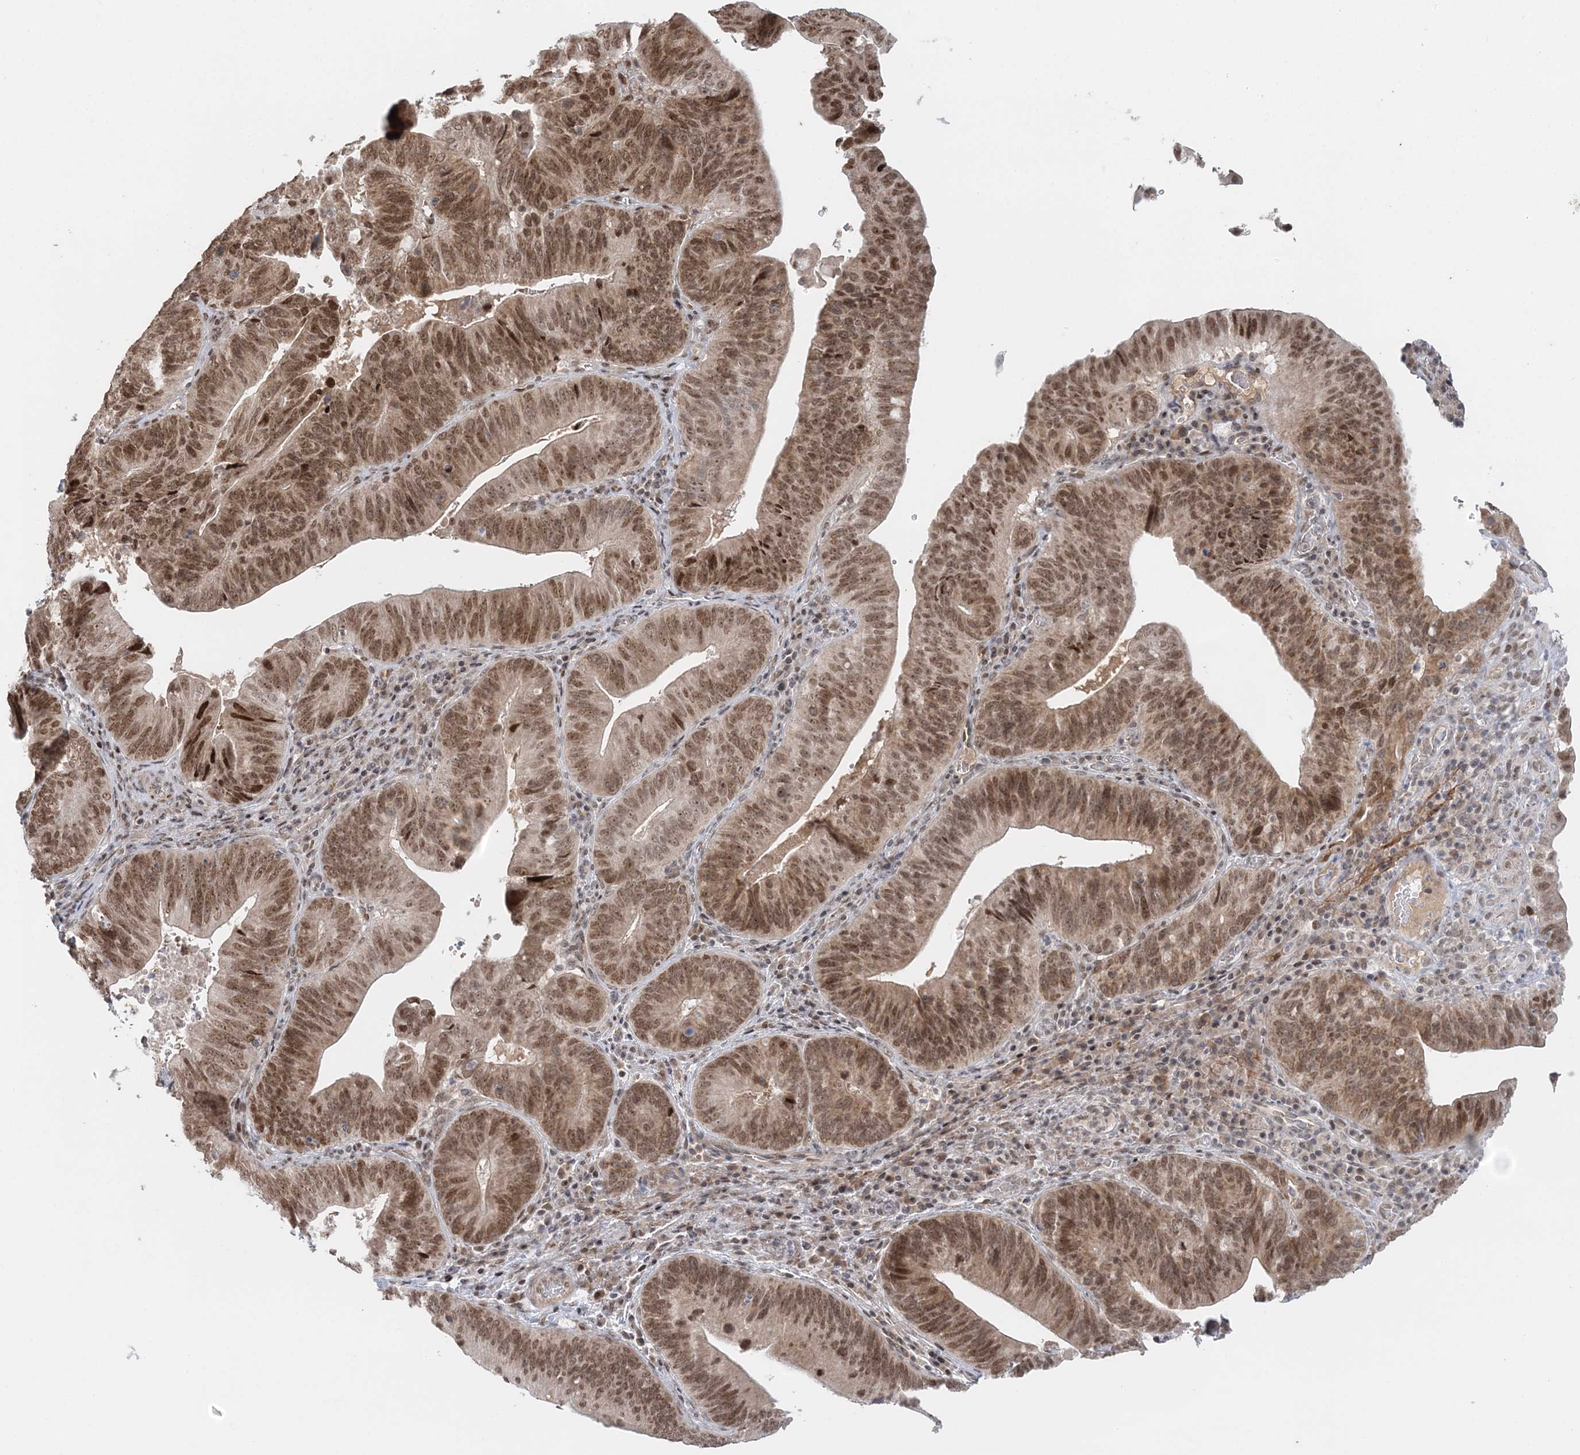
{"staining": {"intensity": "moderate", "quantity": ">75%", "location": "nuclear"}, "tissue": "pancreatic cancer", "cell_type": "Tumor cells", "image_type": "cancer", "snomed": [{"axis": "morphology", "description": "Adenocarcinoma, NOS"}, {"axis": "topography", "description": "Pancreas"}], "caption": "Immunohistochemical staining of human pancreatic adenocarcinoma shows moderate nuclear protein positivity in about >75% of tumor cells.", "gene": "NOA1", "patient": {"sex": "male", "age": 63}}